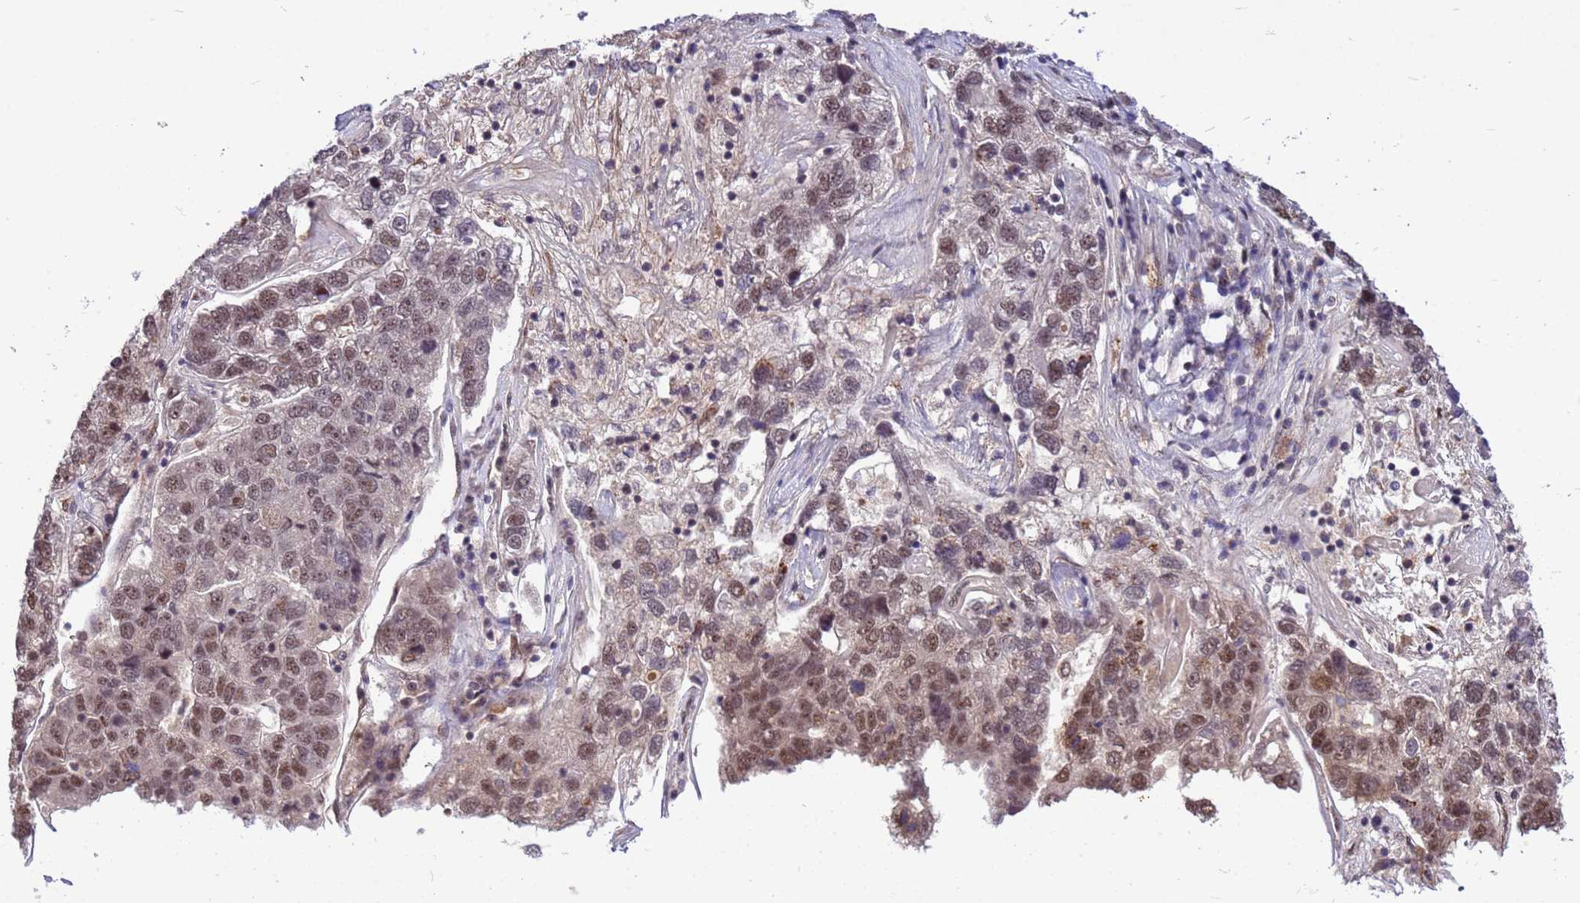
{"staining": {"intensity": "moderate", "quantity": "25%-75%", "location": "nuclear"}, "tissue": "pancreatic cancer", "cell_type": "Tumor cells", "image_type": "cancer", "snomed": [{"axis": "morphology", "description": "Adenocarcinoma, NOS"}, {"axis": "topography", "description": "Pancreas"}], "caption": "There is medium levels of moderate nuclear positivity in tumor cells of pancreatic cancer (adenocarcinoma), as demonstrated by immunohistochemical staining (brown color).", "gene": "NCBP2", "patient": {"sex": "female", "age": 61}}